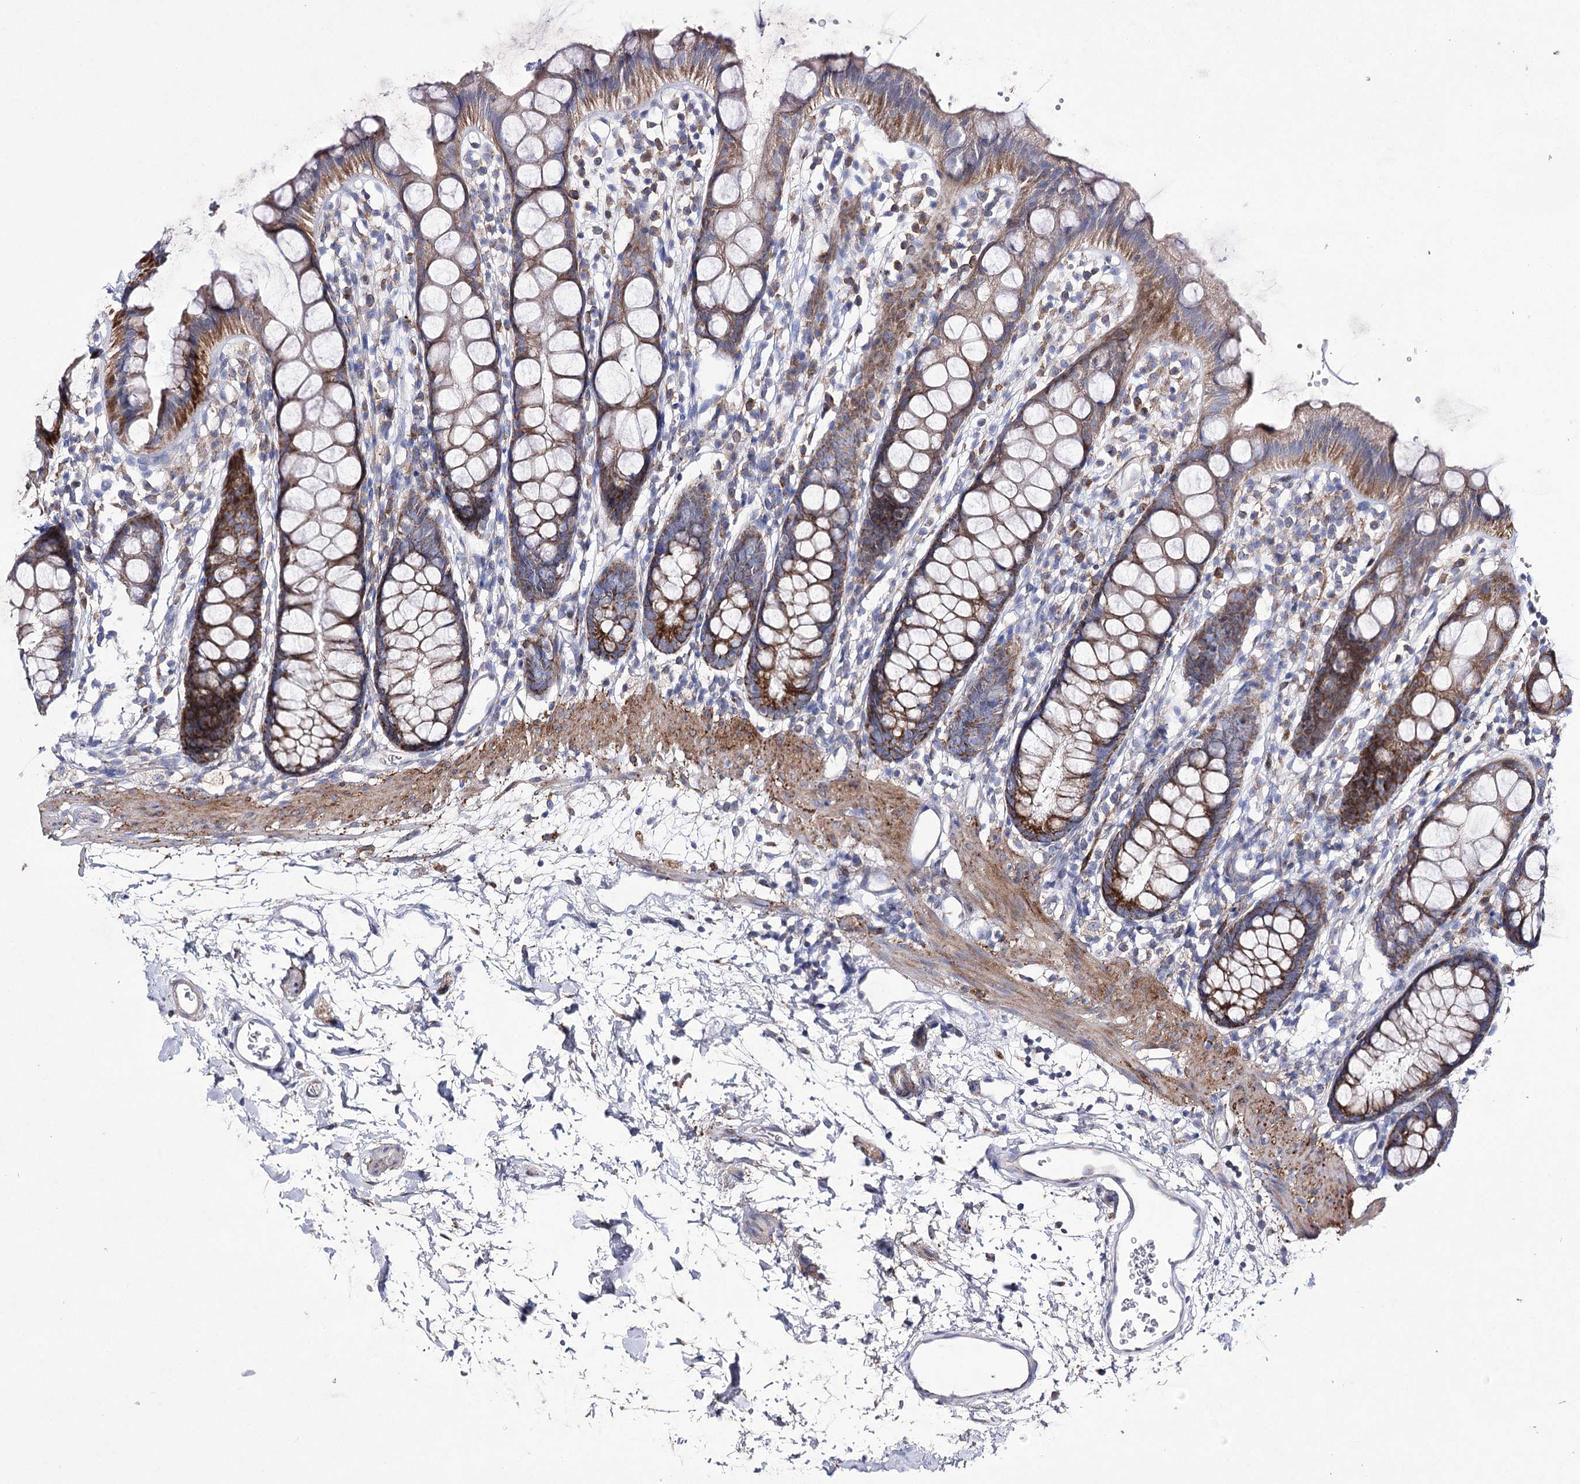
{"staining": {"intensity": "moderate", "quantity": ">75%", "location": "cytoplasmic/membranous"}, "tissue": "rectum", "cell_type": "Glandular cells", "image_type": "normal", "snomed": [{"axis": "morphology", "description": "Normal tissue, NOS"}, {"axis": "topography", "description": "Rectum"}], "caption": "Immunohistochemical staining of benign rectum reveals moderate cytoplasmic/membranous protein staining in about >75% of glandular cells.", "gene": "COX15", "patient": {"sex": "female", "age": 65}}